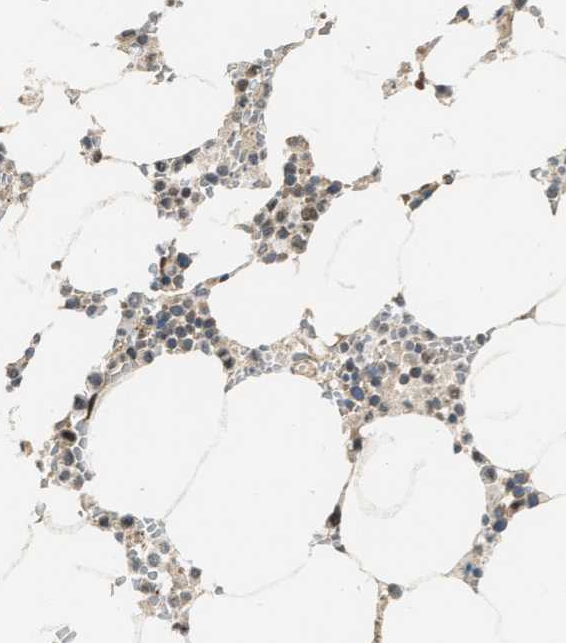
{"staining": {"intensity": "weak", "quantity": "25%-75%", "location": "cytoplasmic/membranous"}, "tissue": "bone marrow", "cell_type": "Hematopoietic cells", "image_type": "normal", "snomed": [{"axis": "morphology", "description": "Normal tissue, NOS"}, {"axis": "topography", "description": "Bone marrow"}], "caption": "Immunohistochemical staining of normal bone marrow shows weak cytoplasmic/membranous protein expression in approximately 25%-75% of hematopoietic cells.", "gene": "KIF24", "patient": {"sex": "male", "age": 70}}